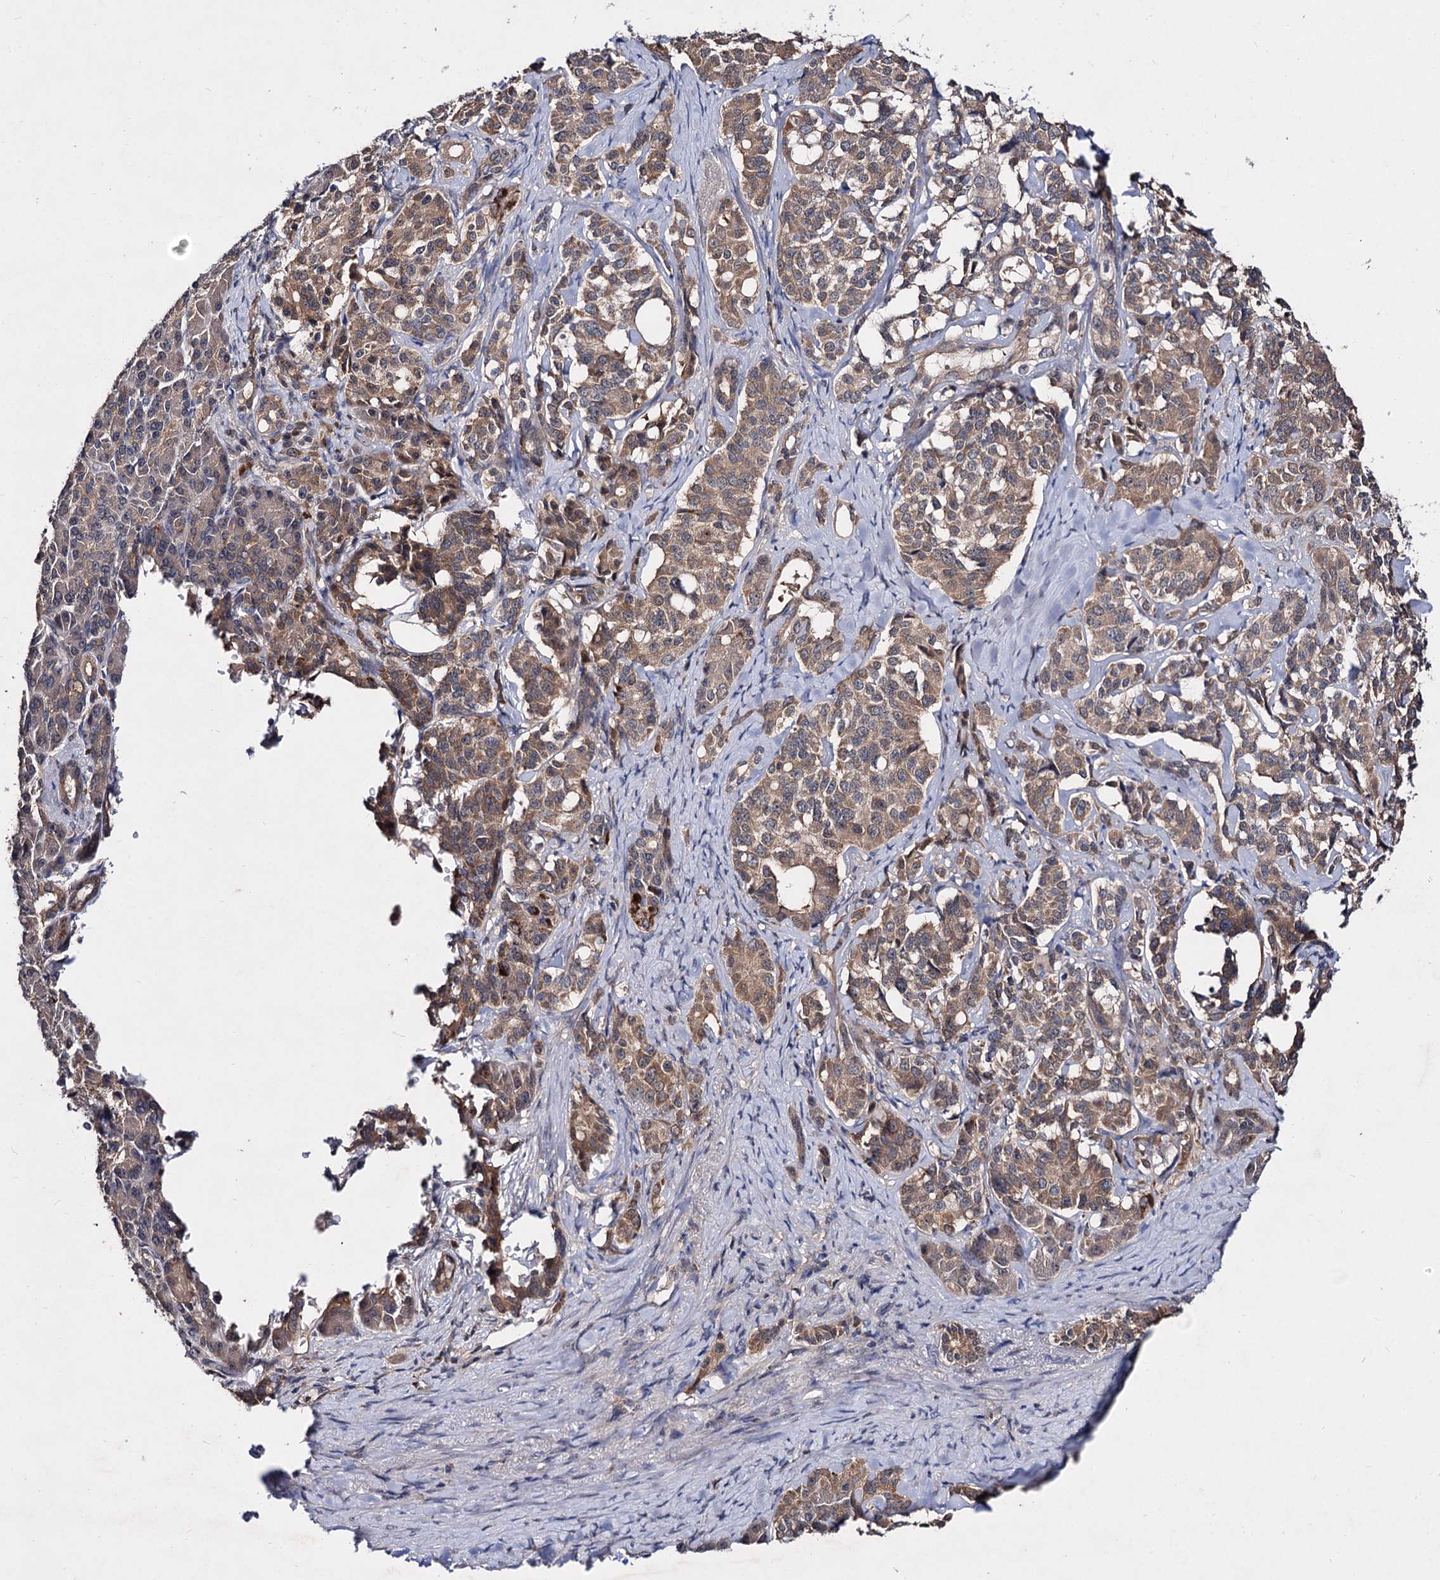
{"staining": {"intensity": "moderate", "quantity": ">75%", "location": "cytoplasmic/membranous"}, "tissue": "pancreatic cancer", "cell_type": "Tumor cells", "image_type": "cancer", "snomed": [{"axis": "morphology", "description": "Adenocarcinoma, NOS"}, {"axis": "topography", "description": "Pancreas"}], "caption": "Human adenocarcinoma (pancreatic) stained with a brown dye shows moderate cytoplasmic/membranous positive staining in about >75% of tumor cells.", "gene": "ACTR6", "patient": {"sex": "female", "age": 74}}